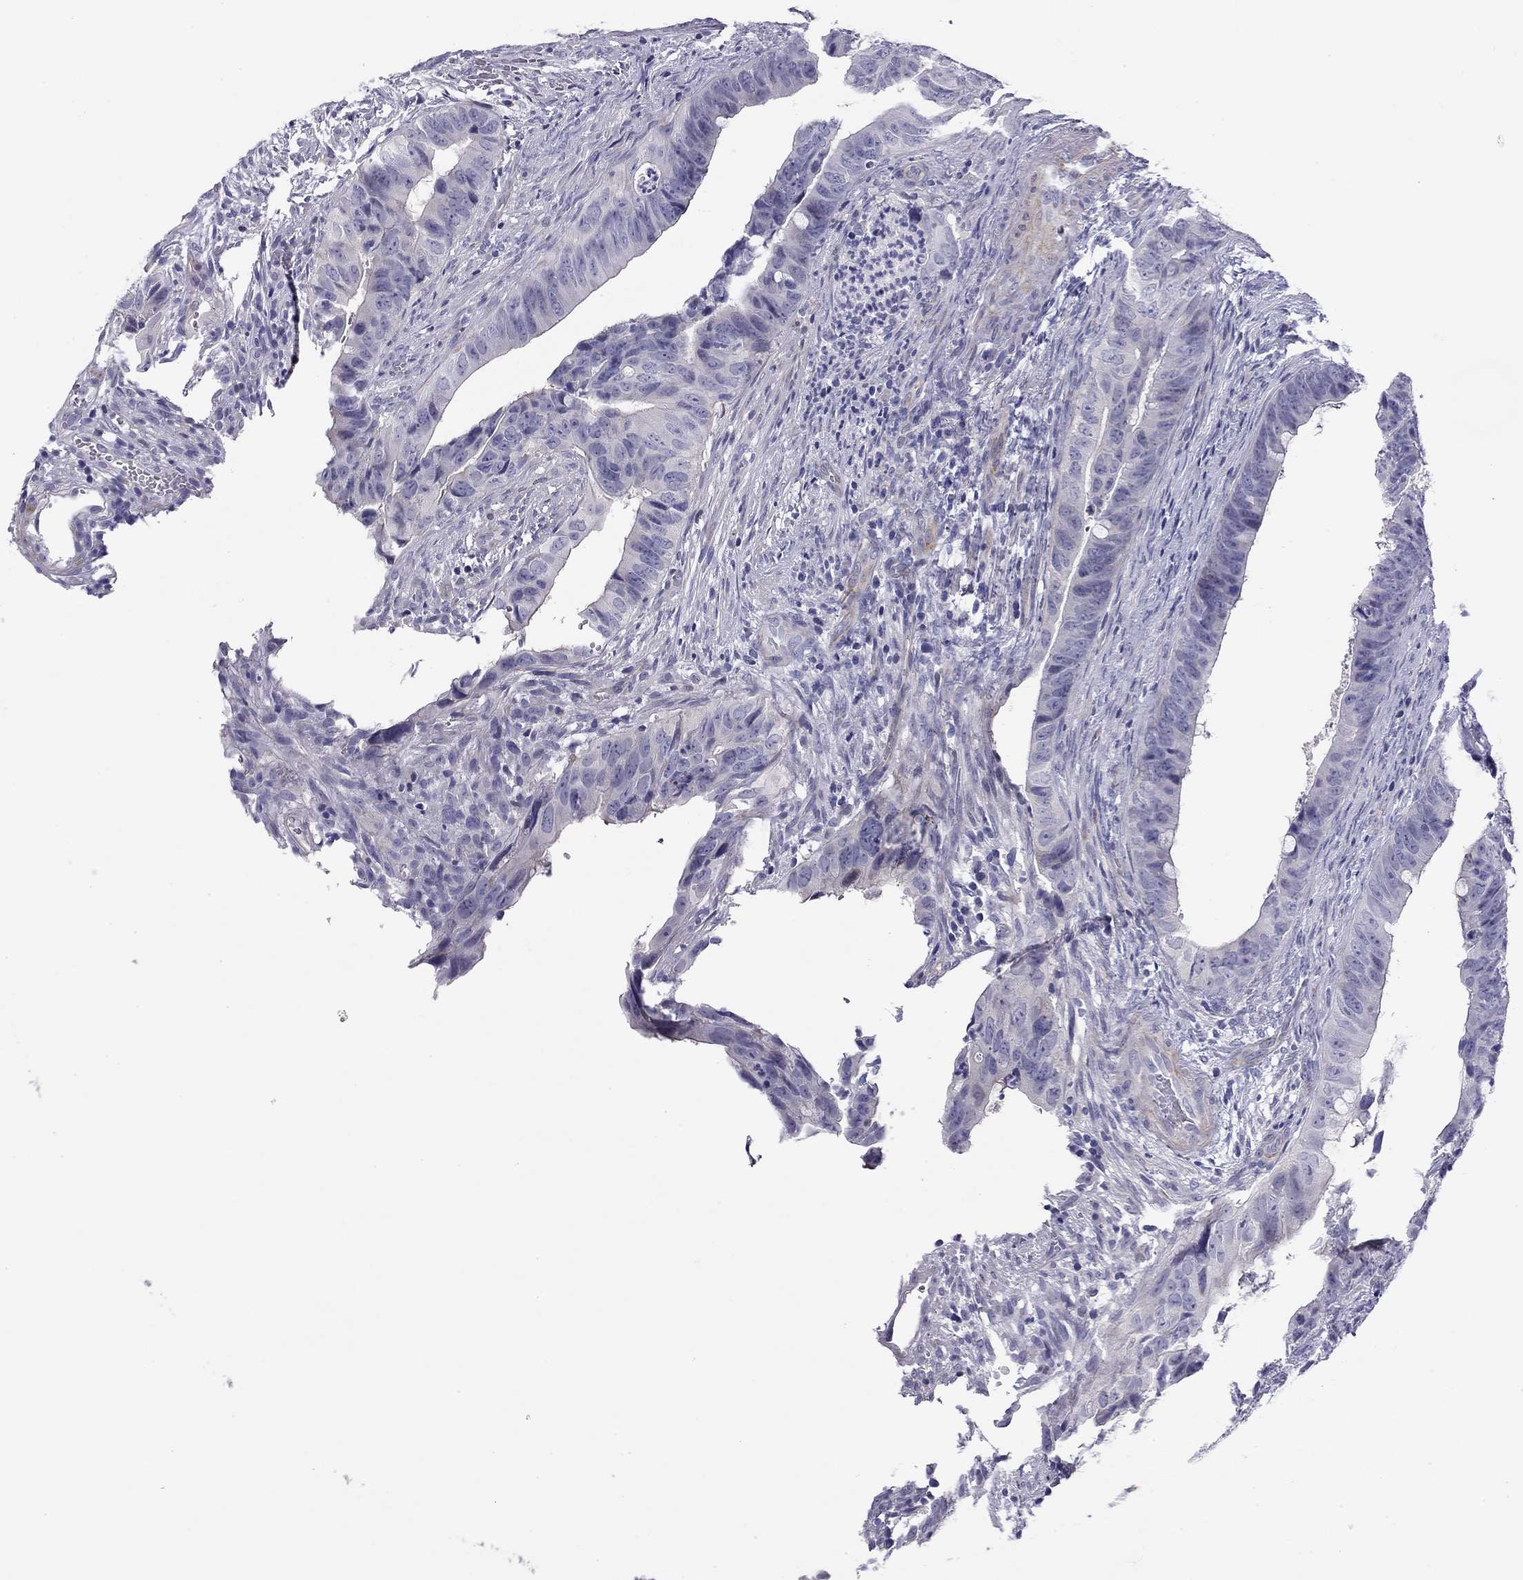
{"staining": {"intensity": "negative", "quantity": "none", "location": "none"}, "tissue": "colorectal cancer", "cell_type": "Tumor cells", "image_type": "cancer", "snomed": [{"axis": "morphology", "description": "Adenocarcinoma, NOS"}, {"axis": "topography", "description": "Colon"}], "caption": "This is an immunohistochemistry (IHC) photomicrograph of colorectal adenocarcinoma. There is no positivity in tumor cells.", "gene": "RTL1", "patient": {"sex": "female", "age": 82}}